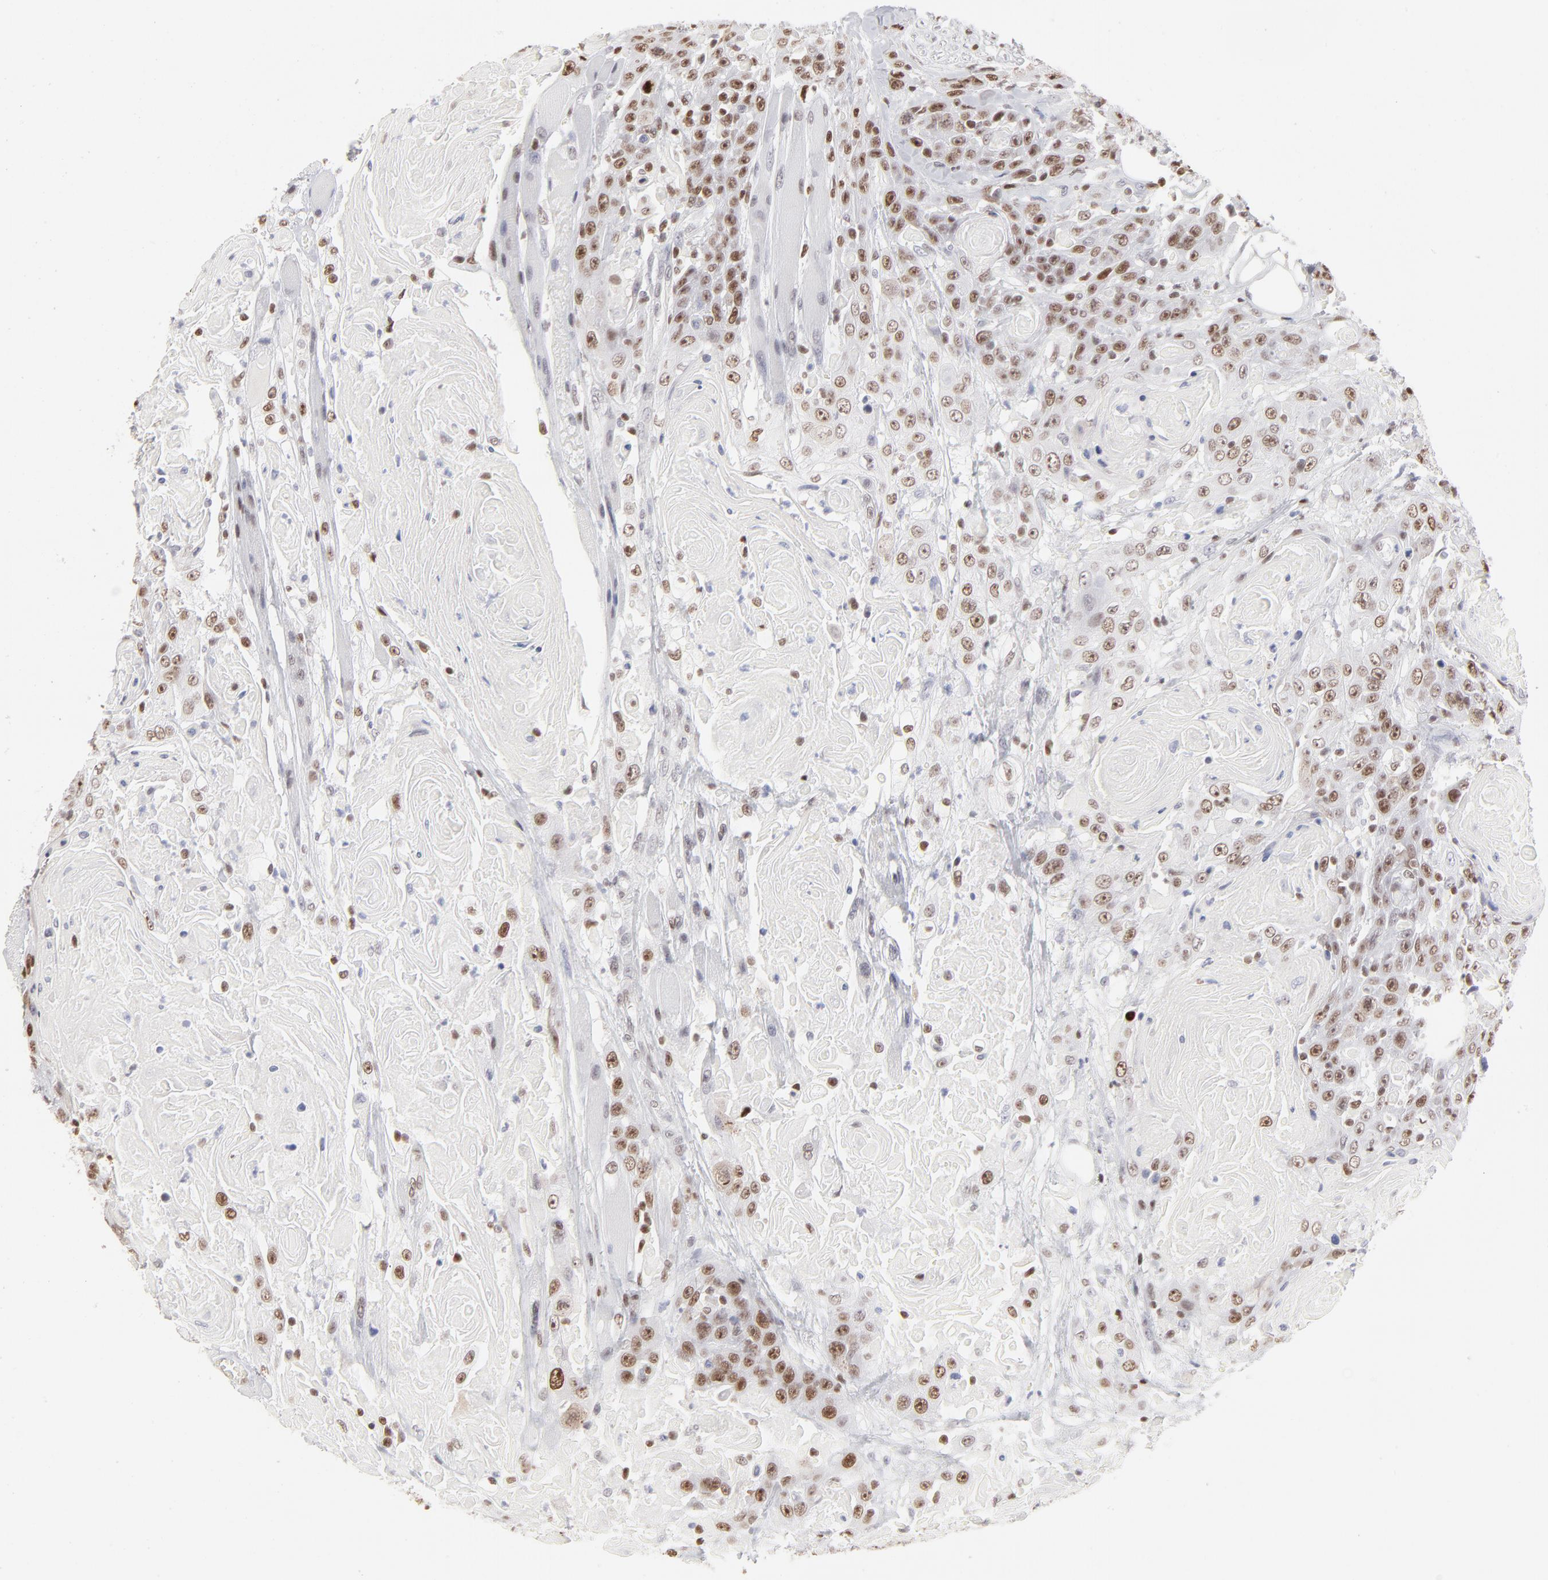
{"staining": {"intensity": "strong", "quantity": ">75%", "location": "nuclear"}, "tissue": "head and neck cancer", "cell_type": "Tumor cells", "image_type": "cancer", "snomed": [{"axis": "morphology", "description": "Squamous cell carcinoma, NOS"}, {"axis": "topography", "description": "Head-Neck"}], "caption": "Immunohistochemistry (IHC) histopathology image of human head and neck cancer (squamous cell carcinoma) stained for a protein (brown), which demonstrates high levels of strong nuclear staining in approximately >75% of tumor cells.", "gene": "PARP1", "patient": {"sex": "female", "age": 84}}